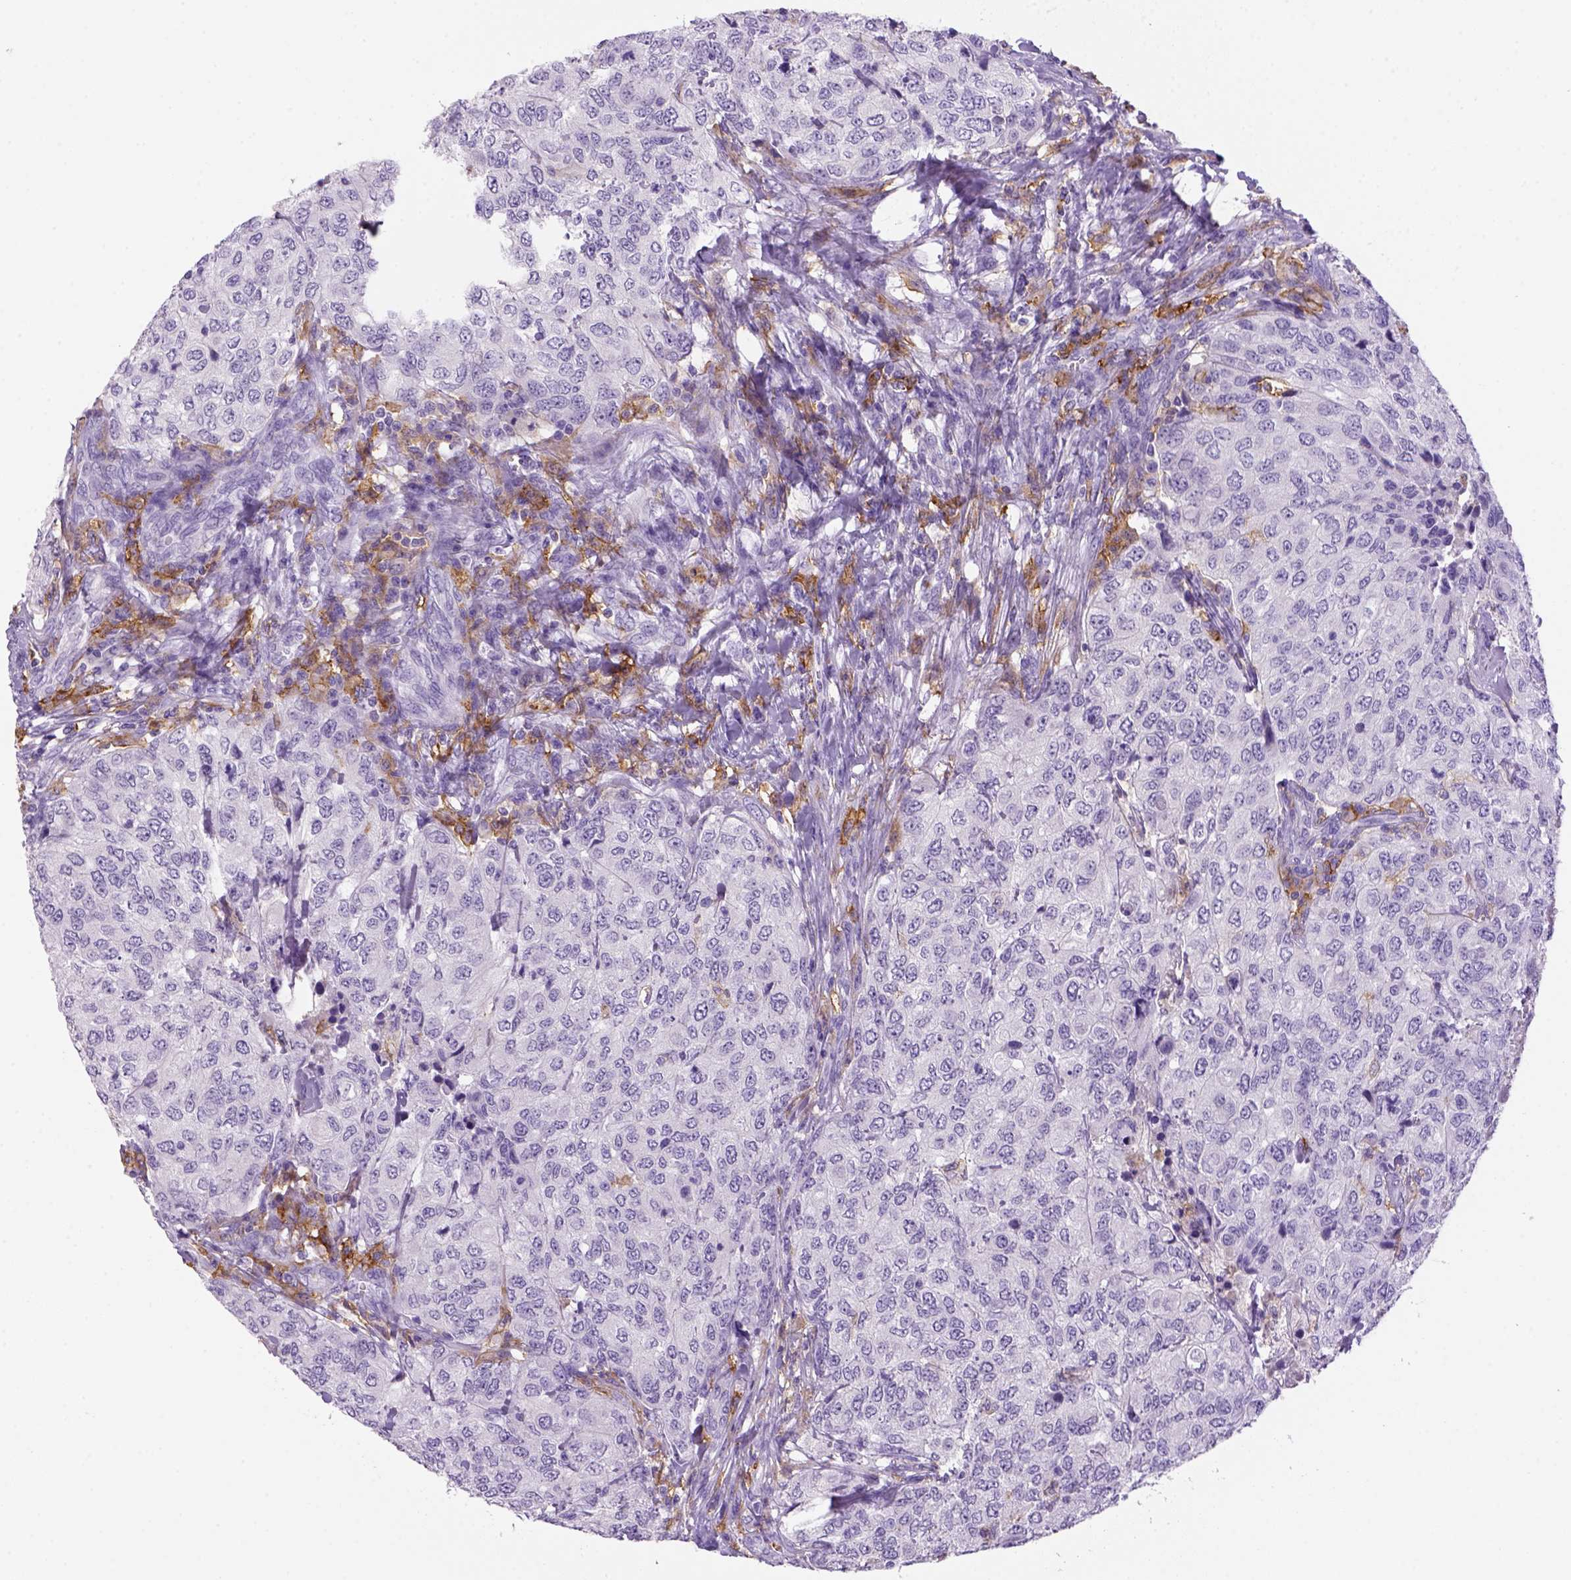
{"staining": {"intensity": "negative", "quantity": "none", "location": "none"}, "tissue": "urothelial cancer", "cell_type": "Tumor cells", "image_type": "cancer", "snomed": [{"axis": "morphology", "description": "Urothelial carcinoma, High grade"}, {"axis": "topography", "description": "Urinary bladder"}], "caption": "DAB (3,3'-diaminobenzidine) immunohistochemical staining of urothelial cancer demonstrates no significant expression in tumor cells.", "gene": "CD14", "patient": {"sex": "female", "age": 78}}